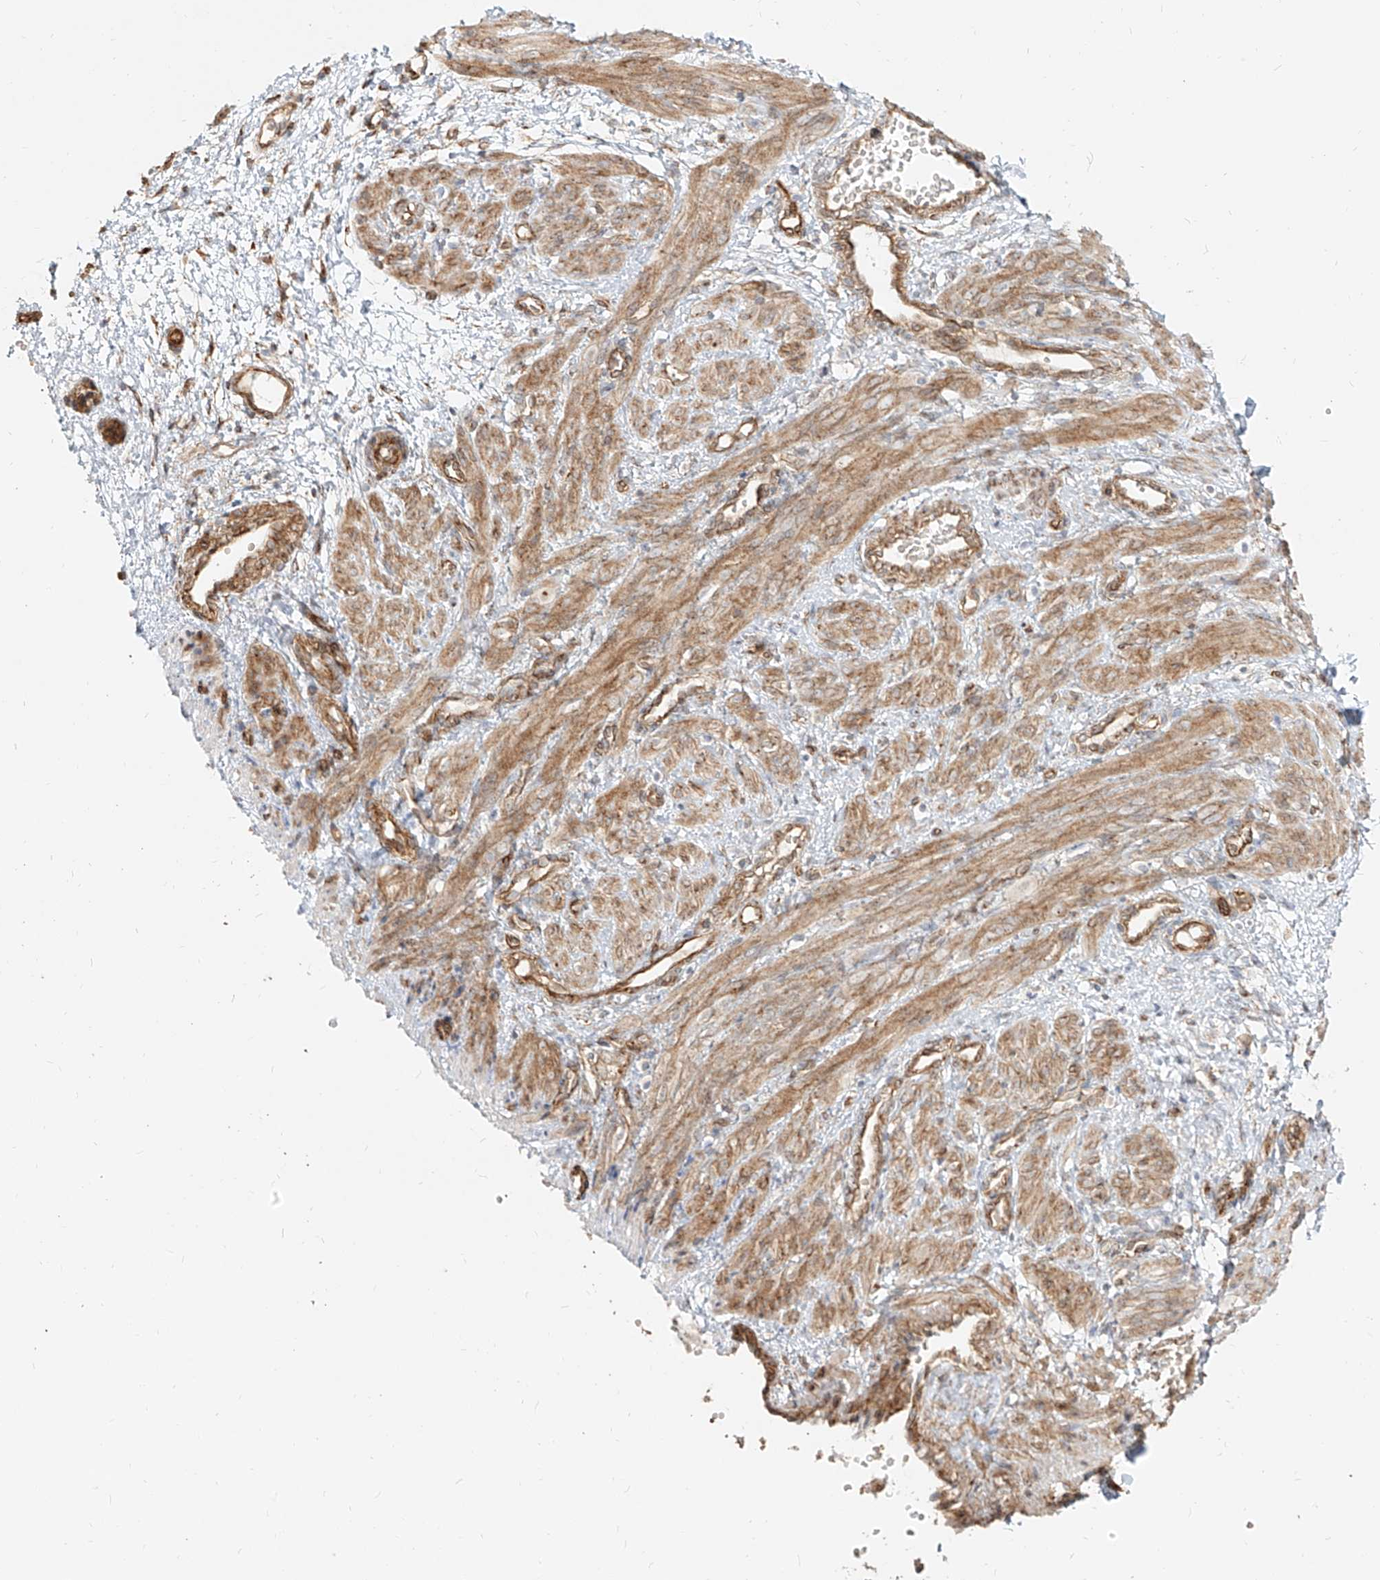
{"staining": {"intensity": "moderate", "quantity": ">75%", "location": "cytoplasmic/membranous"}, "tissue": "smooth muscle", "cell_type": "Smooth muscle cells", "image_type": "normal", "snomed": [{"axis": "morphology", "description": "Normal tissue, NOS"}, {"axis": "topography", "description": "Endometrium"}], "caption": "High-power microscopy captured an immunohistochemistry (IHC) image of benign smooth muscle, revealing moderate cytoplasmic/membranous positivity in about >75% of smooth muscle cells.", "gene": "UBE2K", "patient": {"sex": "female", "age": 33}}